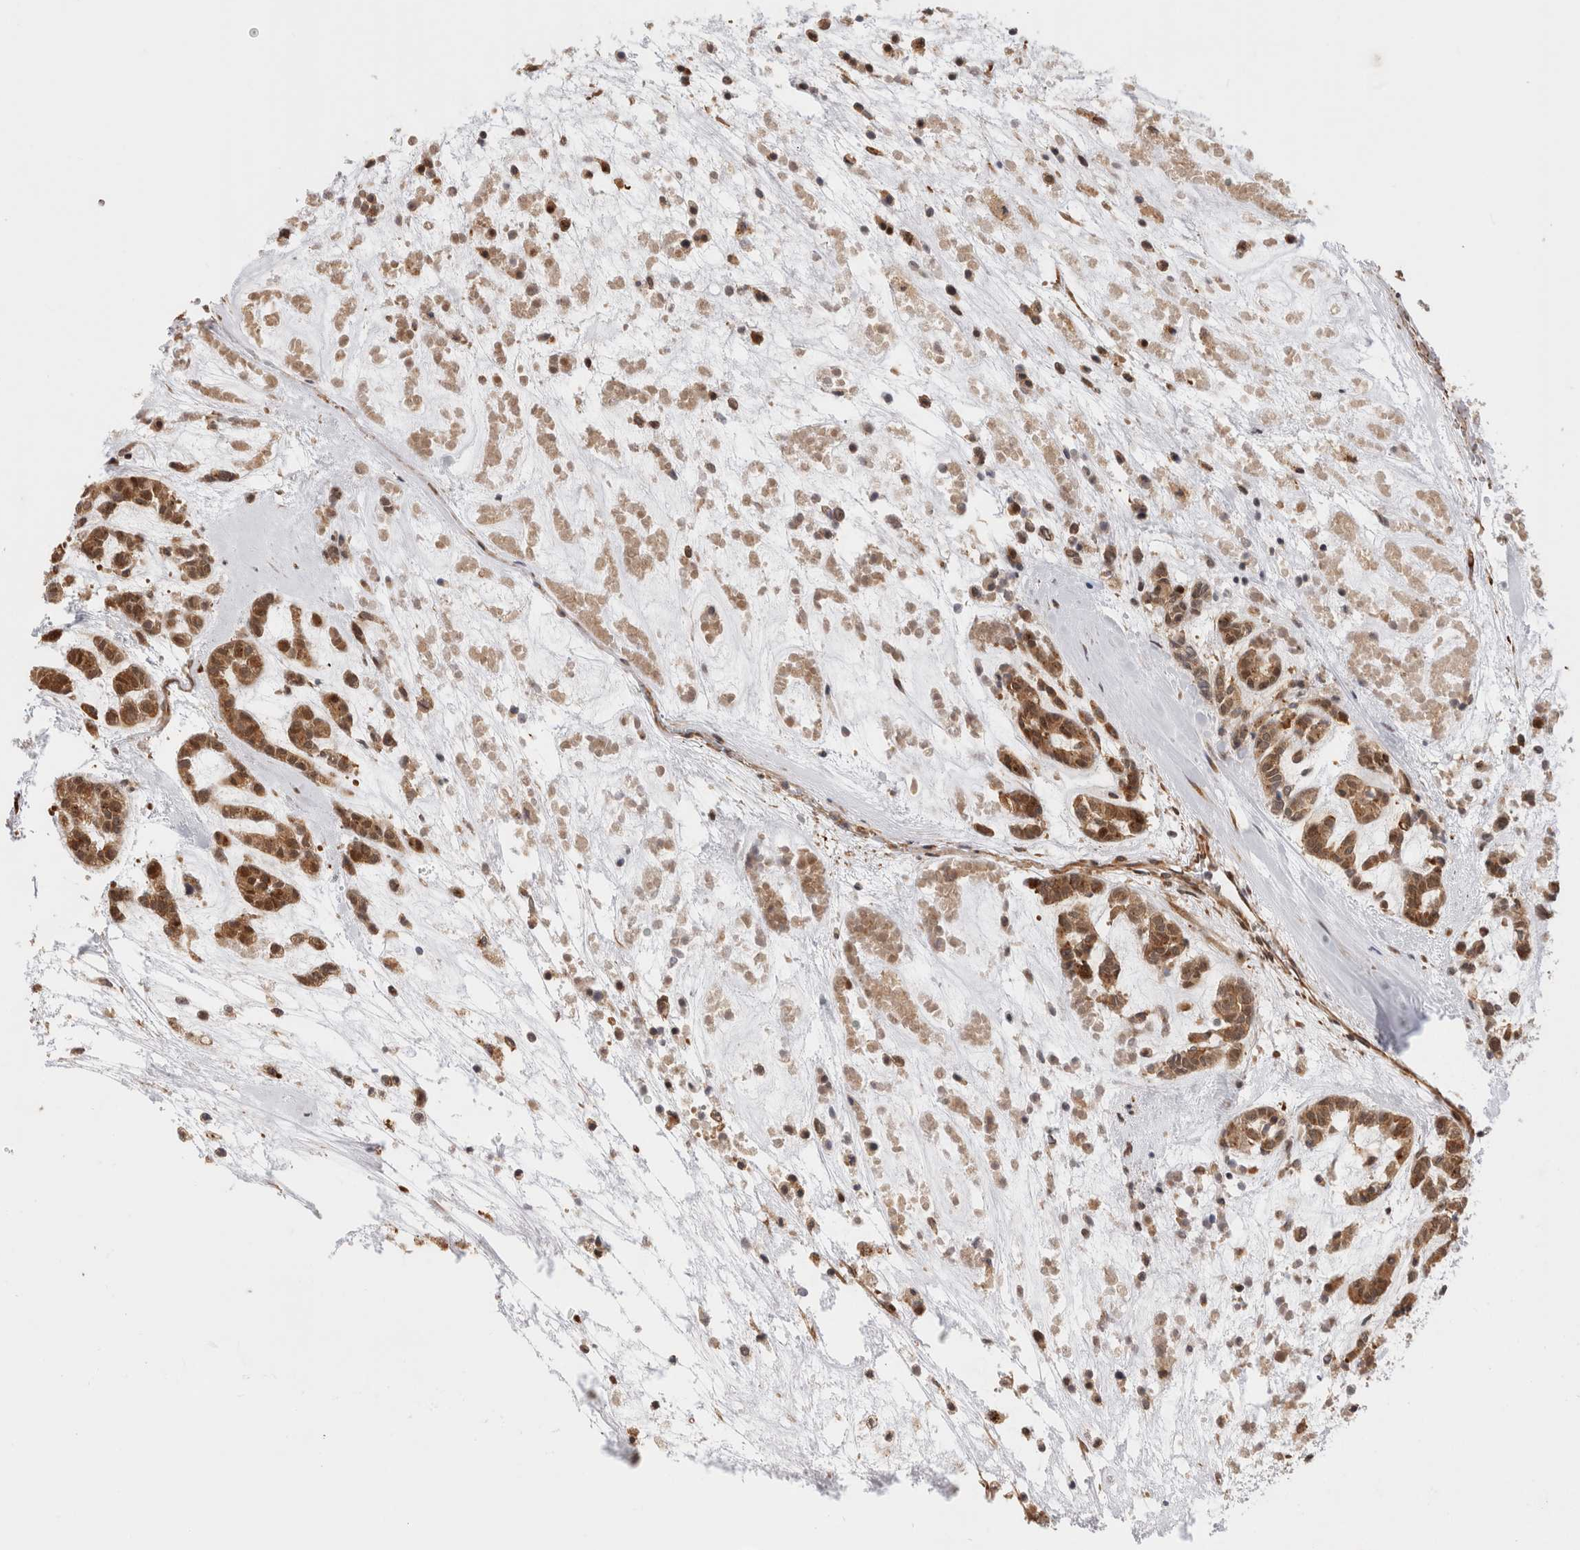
{"staining": {"intensity": "moderate", "quantity": ">75%", "location": "cytoplasmic/membranous"}, "tissue": "head and neck cancer", "cell_type": "Tumor cells", "image_type": "cancer", "snomed": [{"axis": "morphology", "description": "Adenocarcinoma, NOS"}, {"axis": "morphology", "description": "Adenoma, NOS"}, {"axis": "topography", "description": "Head-Neck"}], "caption": "A brown stain highlights moderate cytoplasmic/membranous staining of a protein in adenoma (head and neck) tumor cells.", "gene": "ACTL9", "patient": {"sex": "female", "age": 55}}